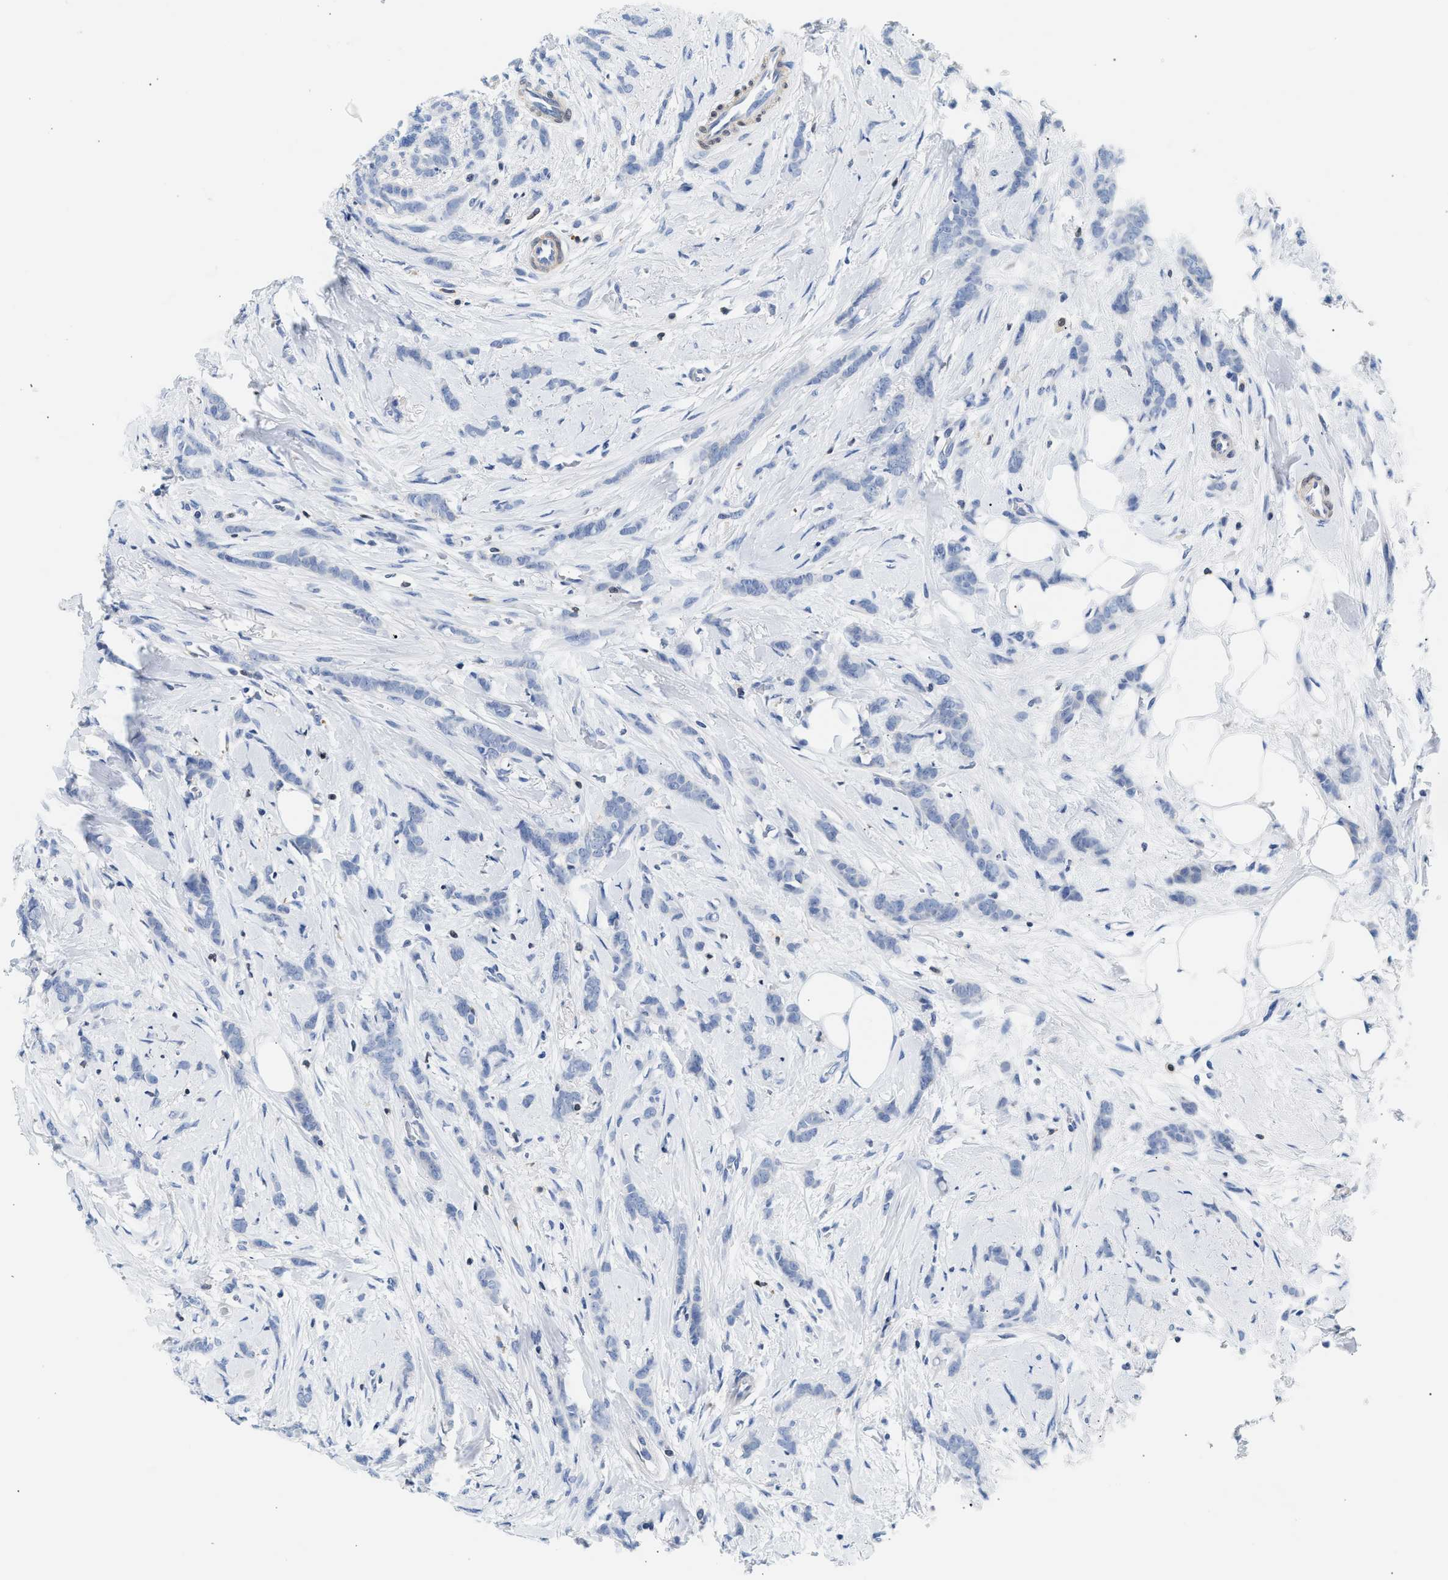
{"staining": {"intensity": "negative", "quantity": "none", "location": "none"}, "tissue": "breast cancer", "cell_type": "Tumor cells", "image_type": "cancer", "snomed": [{"axis": "morphology", "description": "Lobular carcinoma, in situ"}, {"axis": "morphology", "description": "Lobular carcinoma"}, {"axis": "topography", "description": "Breast"}], "caption": "This image is of breast lobular carcinoma stained with IHC to label a protein in brown with the nuclei are counter-stained blue. There is no expression in tumor cells.", "gene": "SLIT2", "patient": {"sex": "female", "age": 41}}